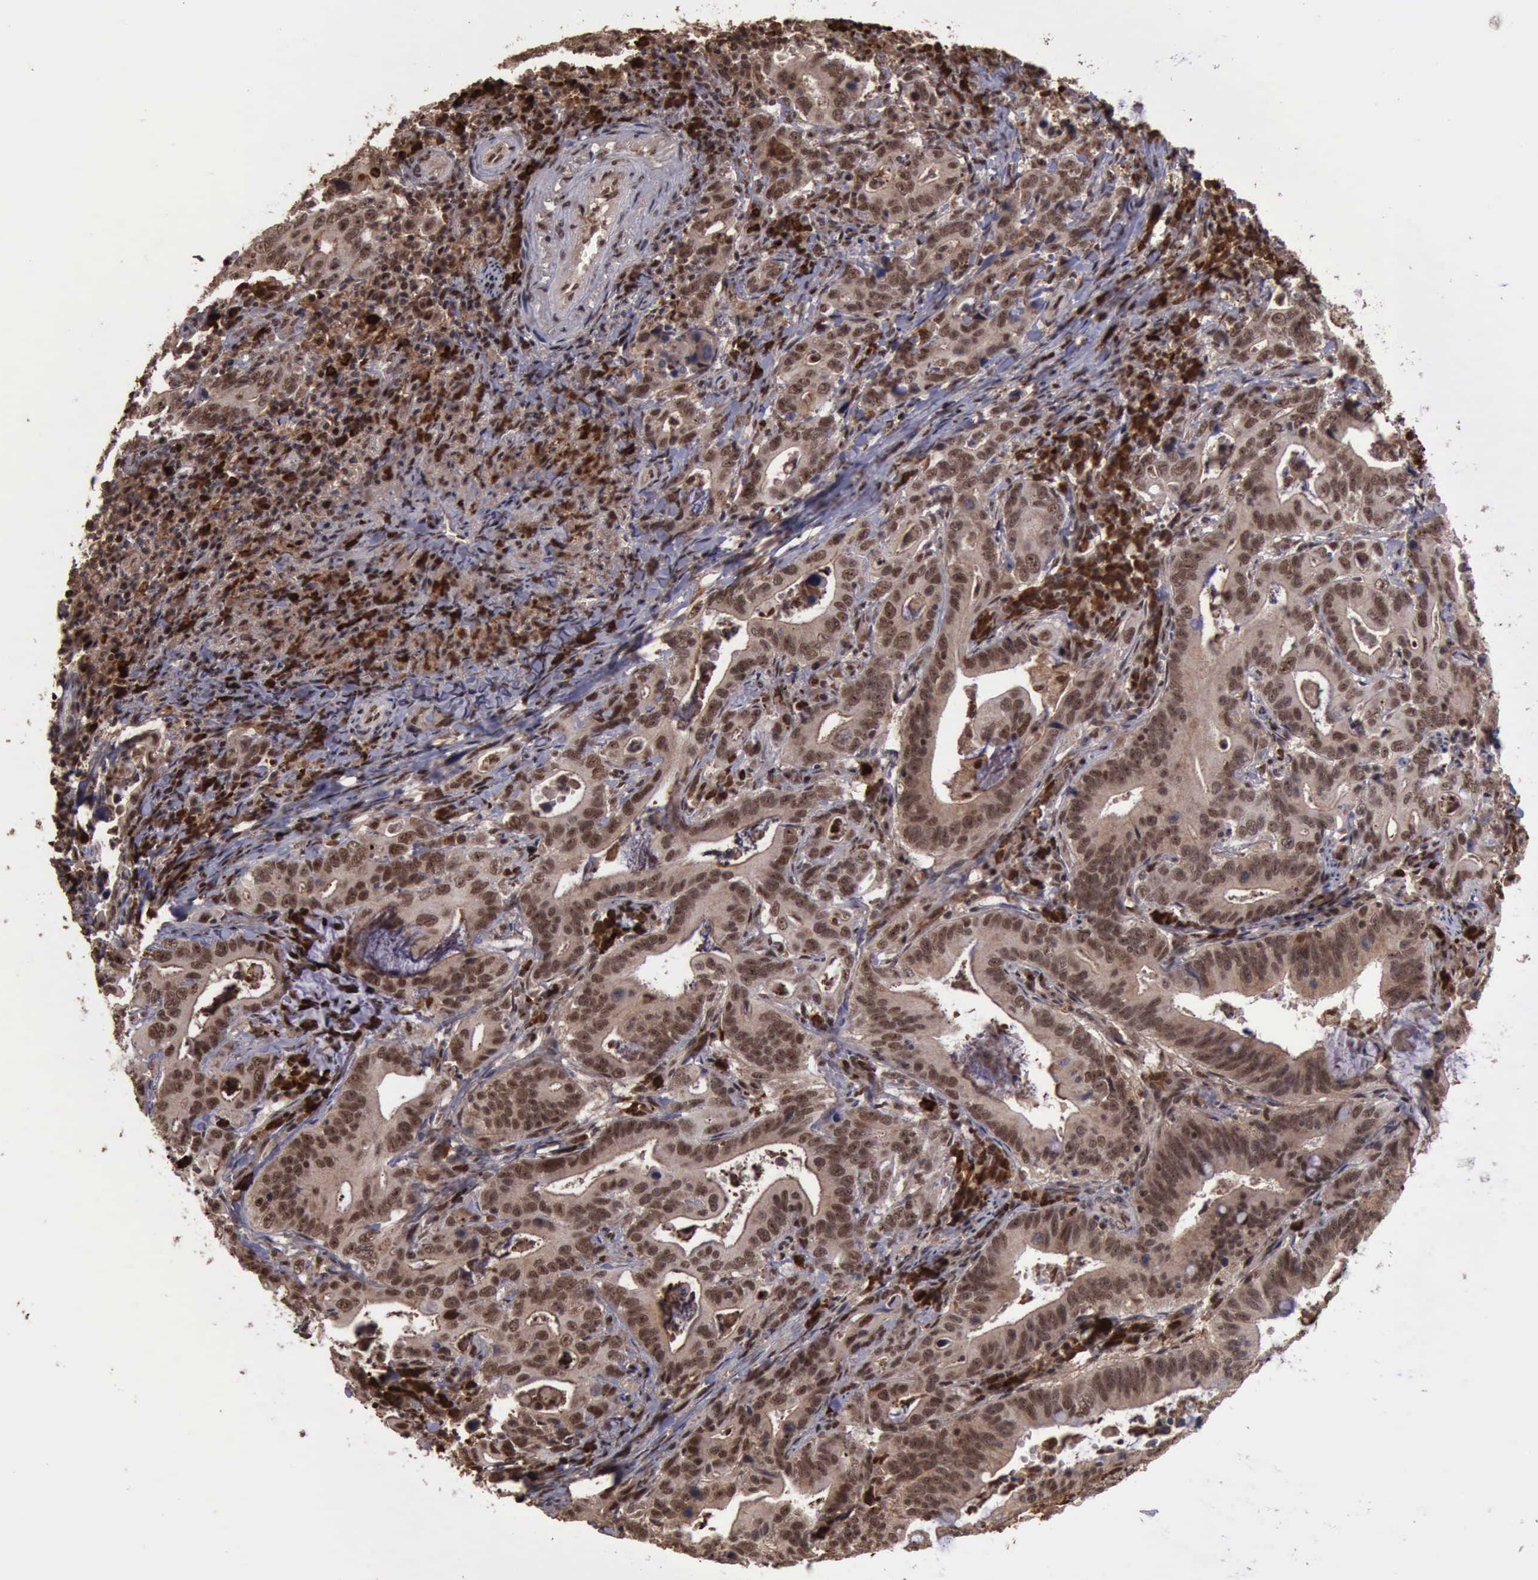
{"staining": {"intensity": "strong", "quantity": ">75%", "location": "cytoplasmic/membranous,nuclear"}, "tissue": "stomach cancer", "cell_type": "Tumor cells", "image_type": "cancer", "snomed": [{"axis": "morphology", "description": "Adenocarcinoma, NOS"}, {"axis": "topography", "description": "Stomach, upper"}], "caption": "Protein expression analysis of human stomach cancer reveals strong cytoplasmic/membranous and nuclear positivity in about >75% of tumor cells.", "gene": "TRMT2A", "patient": {"sex": "male", "age": 63}}